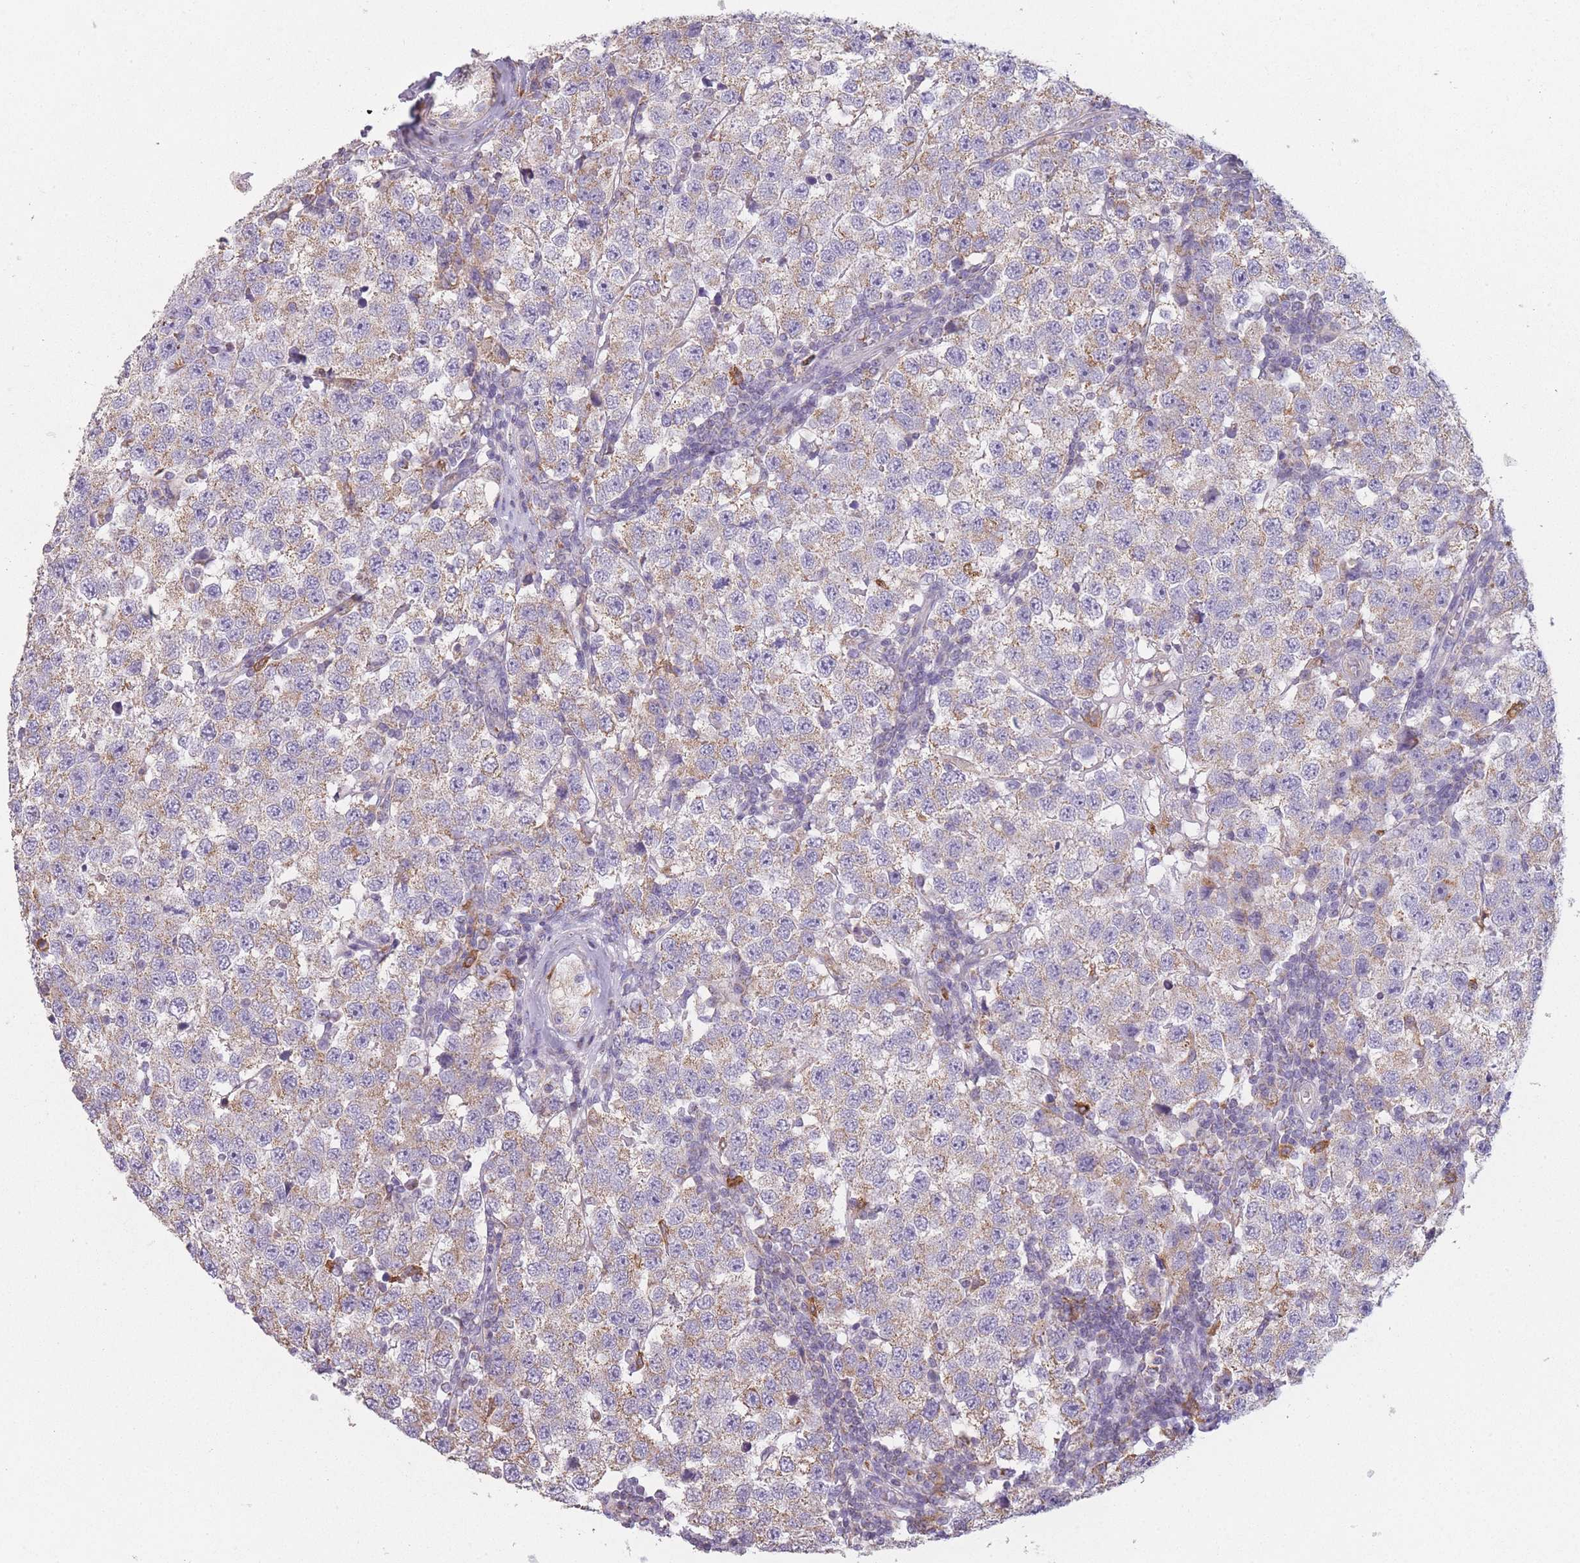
{"staining": {"intensity": "weak", "quantity": "25%-75%", "location": "cytoplasmic/membranous"}, "tissue": "testis cancer", "cell_type": "Tumor cells", "image_type": "cancer", "snomed": [{"axis": "morphology", "description": "Seminoma, NOS"}, {"axis": "topography", "description": "Testis"}], "caption": "Immunohistochemical staining of human testis cancer (seminoma) shows low levels of weak cytoplasmic/membranous protein staining in approximately 25%-75% of tumor cells.", "gene": "PRAM1", "patient": {"sex": "male", "age": 34}}